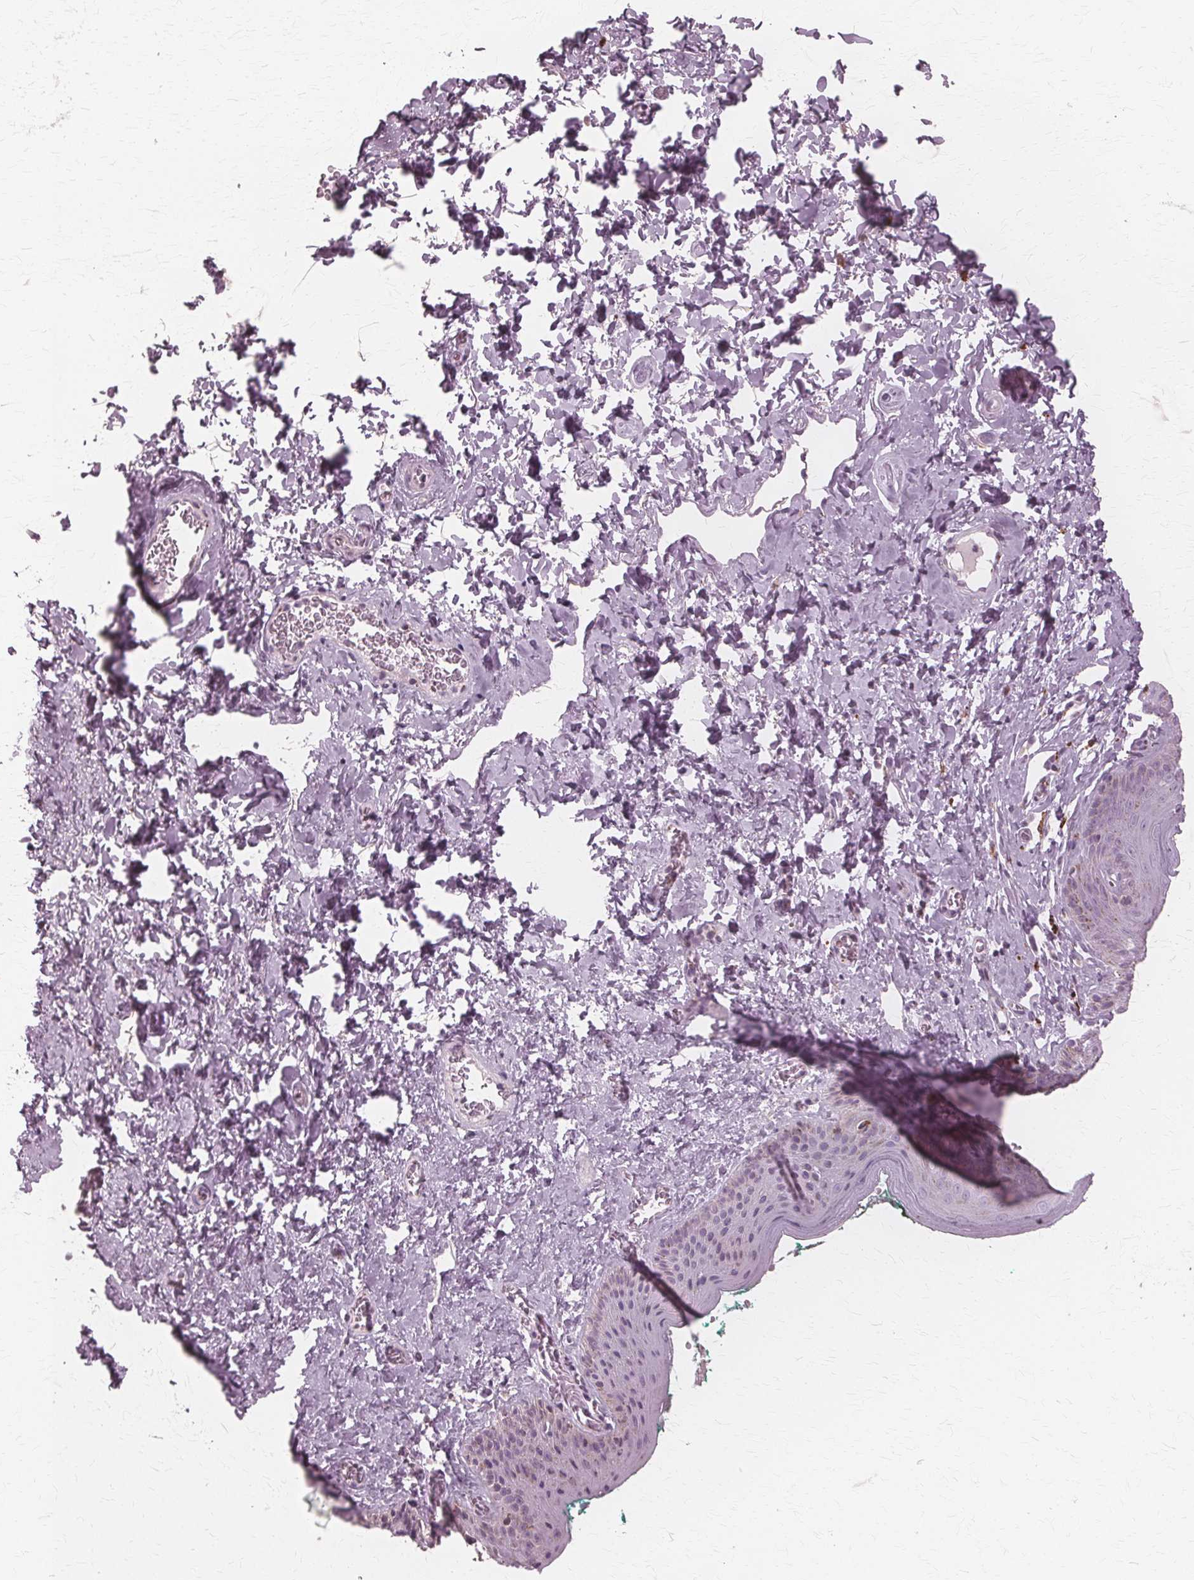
{"staining": {"intensity": "weak", "quantity": "<25%", "location": "cytoplasmic/membranous"}, "tissue": "skin", "cell_type": "Epidermal cells", "image_type": "normal", "snomed": [{"axis": "morphology", "description": "Normal tissue, NOS"}, {"axis": "topography", "description": "Vulva"}, {"axis": "topography", "description": "Peripheral nerve tissue"}], "caption": "Photomicrograph shows no significant protein staining in epidermal cells of unremarkable skin.", "gene": "DNASE2", "patient": {"sex": "female", "age": 66}}